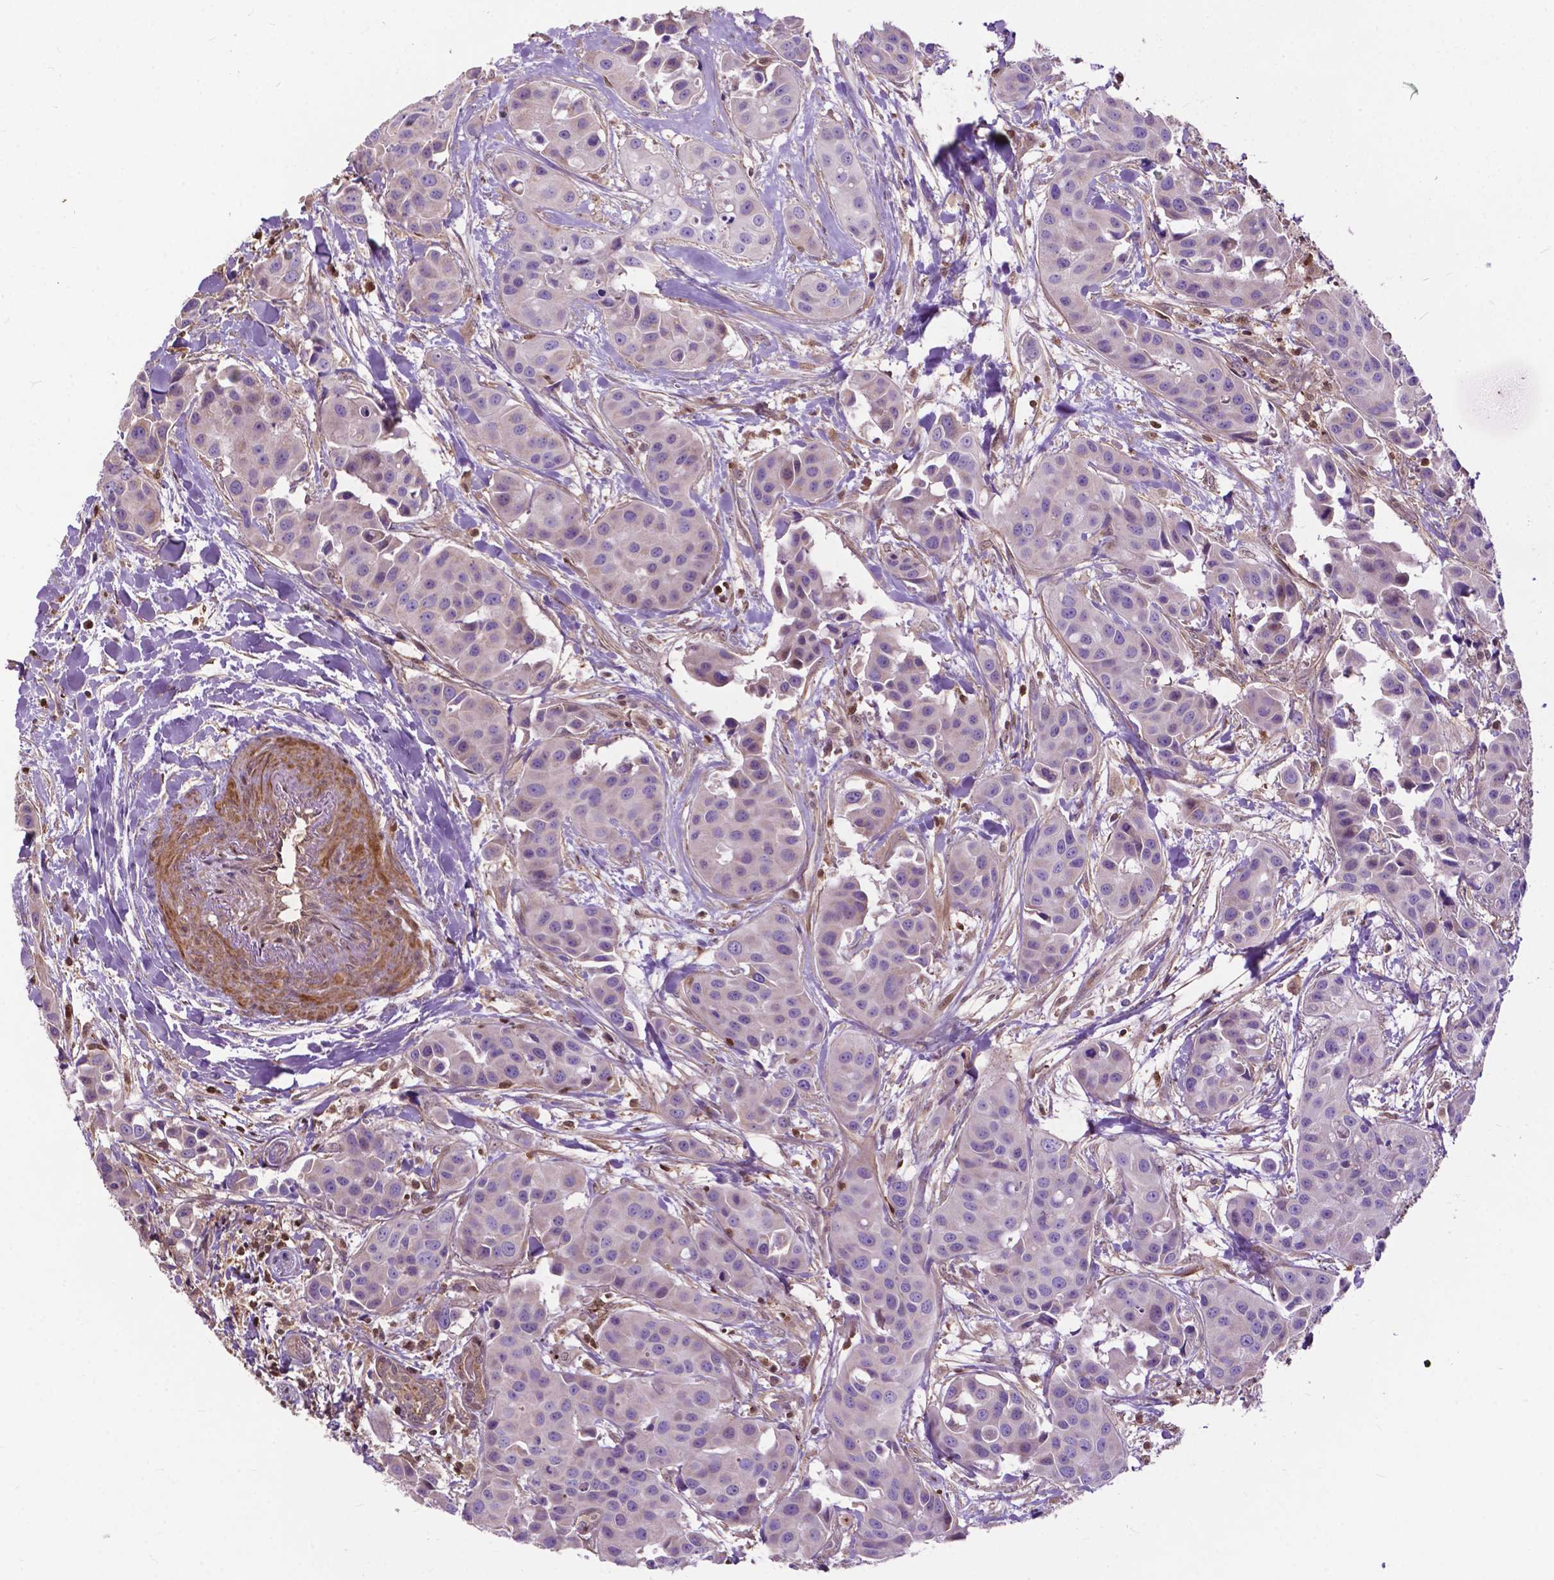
{"staining": {"intensity": "negative", "quantity": "none", "location": "none"}, "tissue": "head and neck cancer", "cell_type": "Tumor cells", "image_type": "cancer", "snomed": [{"axis": "morphology", "description": "Adenocarcinoma, NOS"}, {"axis": "topography", "description": "Head-Neck"}], "caption": "Tumor cells show no significant protein expression in head and neck cancer (adenocarcinoma). (DAB IHC, high magnification).", "gene": "CHMP4A", "patient": {"sex": "male", "age": 76}}